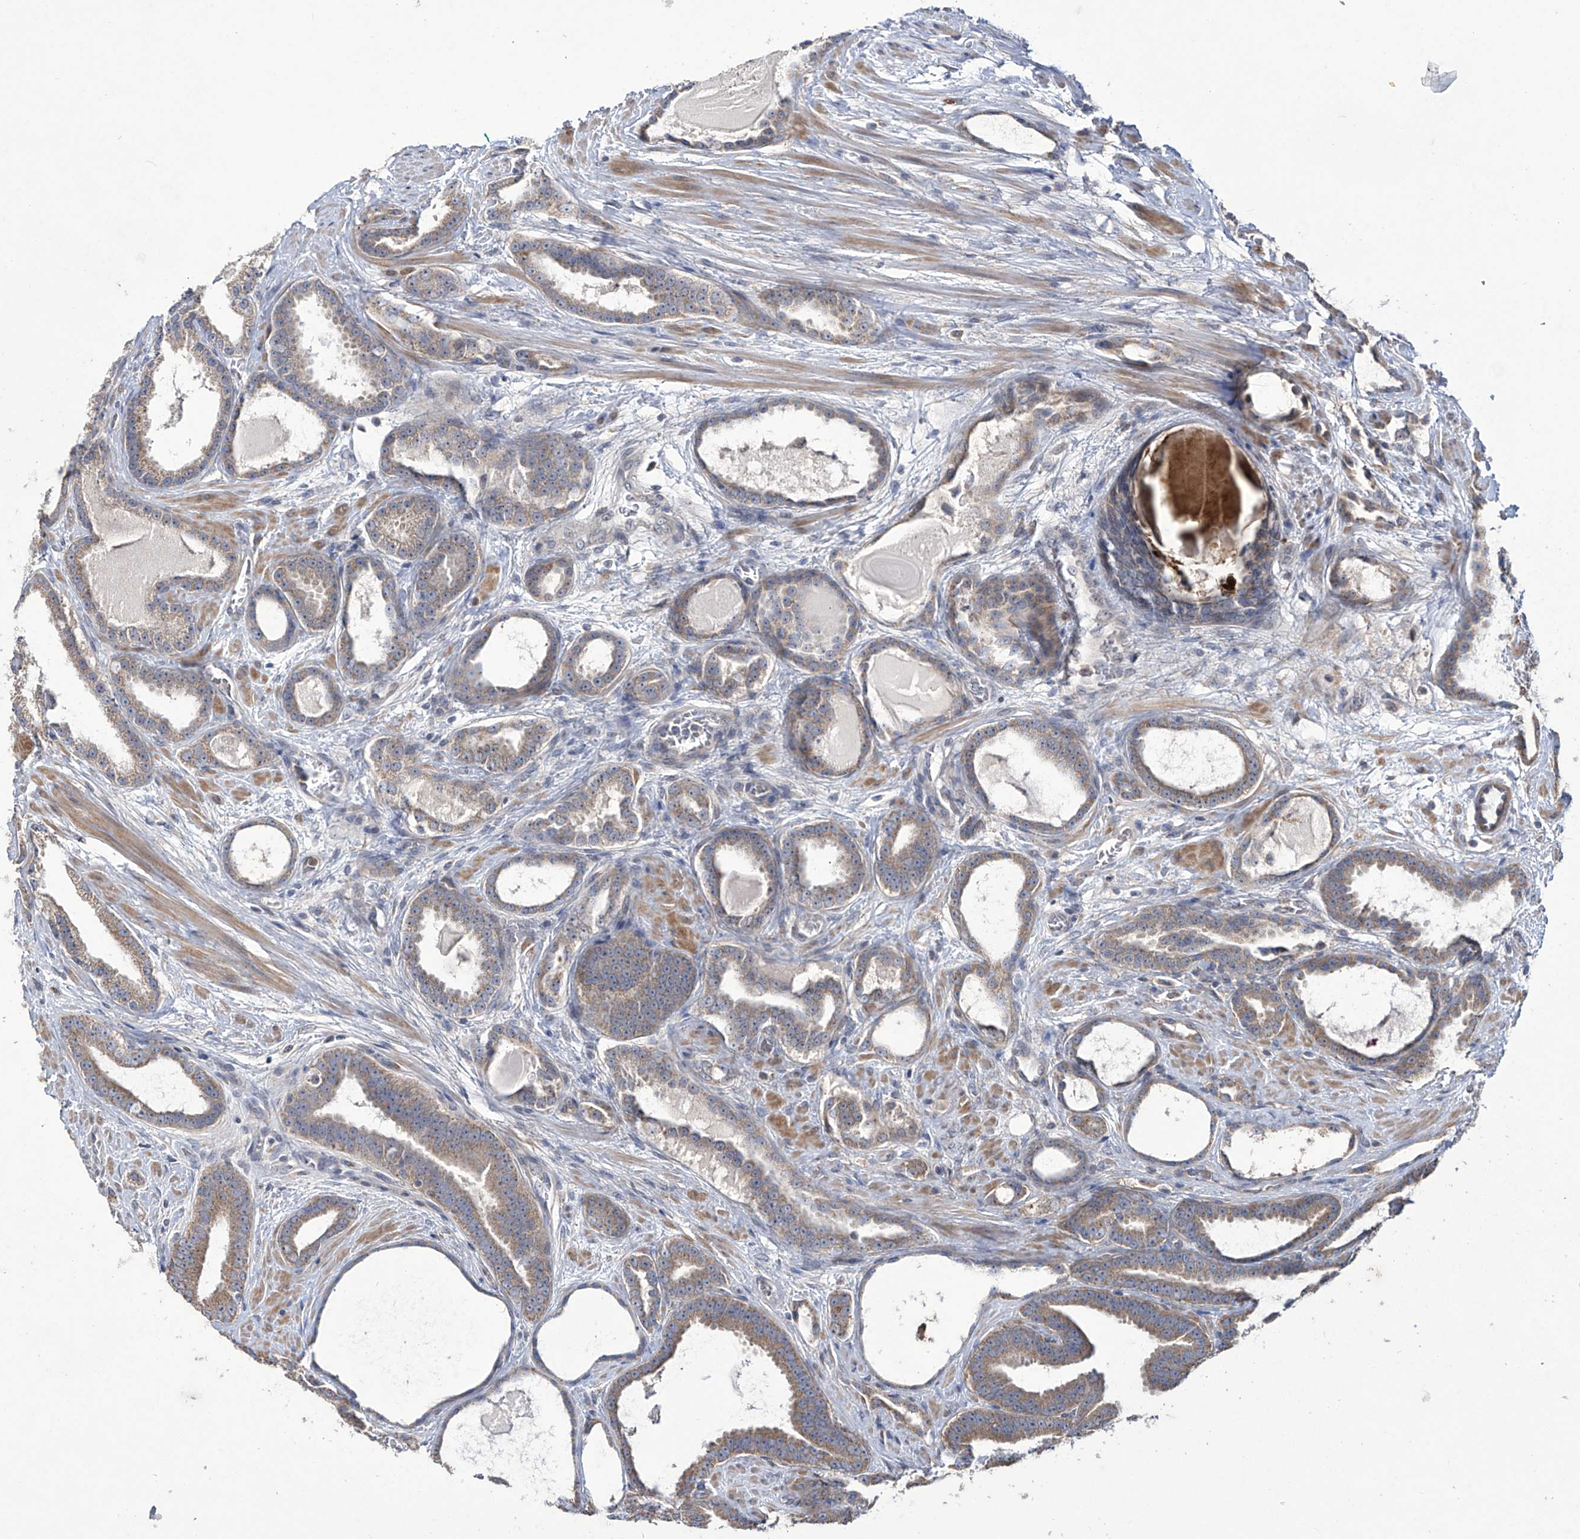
{"staining": {"intensity": "weak", "quantity": ">75%", "location": "cytoplasmic/membranous"}, "tissue": "prostate cancer", "cell_type": "Tumor cells", "image_type": "cancer", "snomed": [{"axis": "morphology", "description": "Adenocarcinoma, High grade"}, {"axis": "topography", "description": "Prostate"}], "caption": "Protein staining of prostate cancer tissue shows weak cytoplasmic/membranous staining in about >75% of tumor cells.", "gene": "TRIM60", "patient": {"sex": "male", "age": 60}}